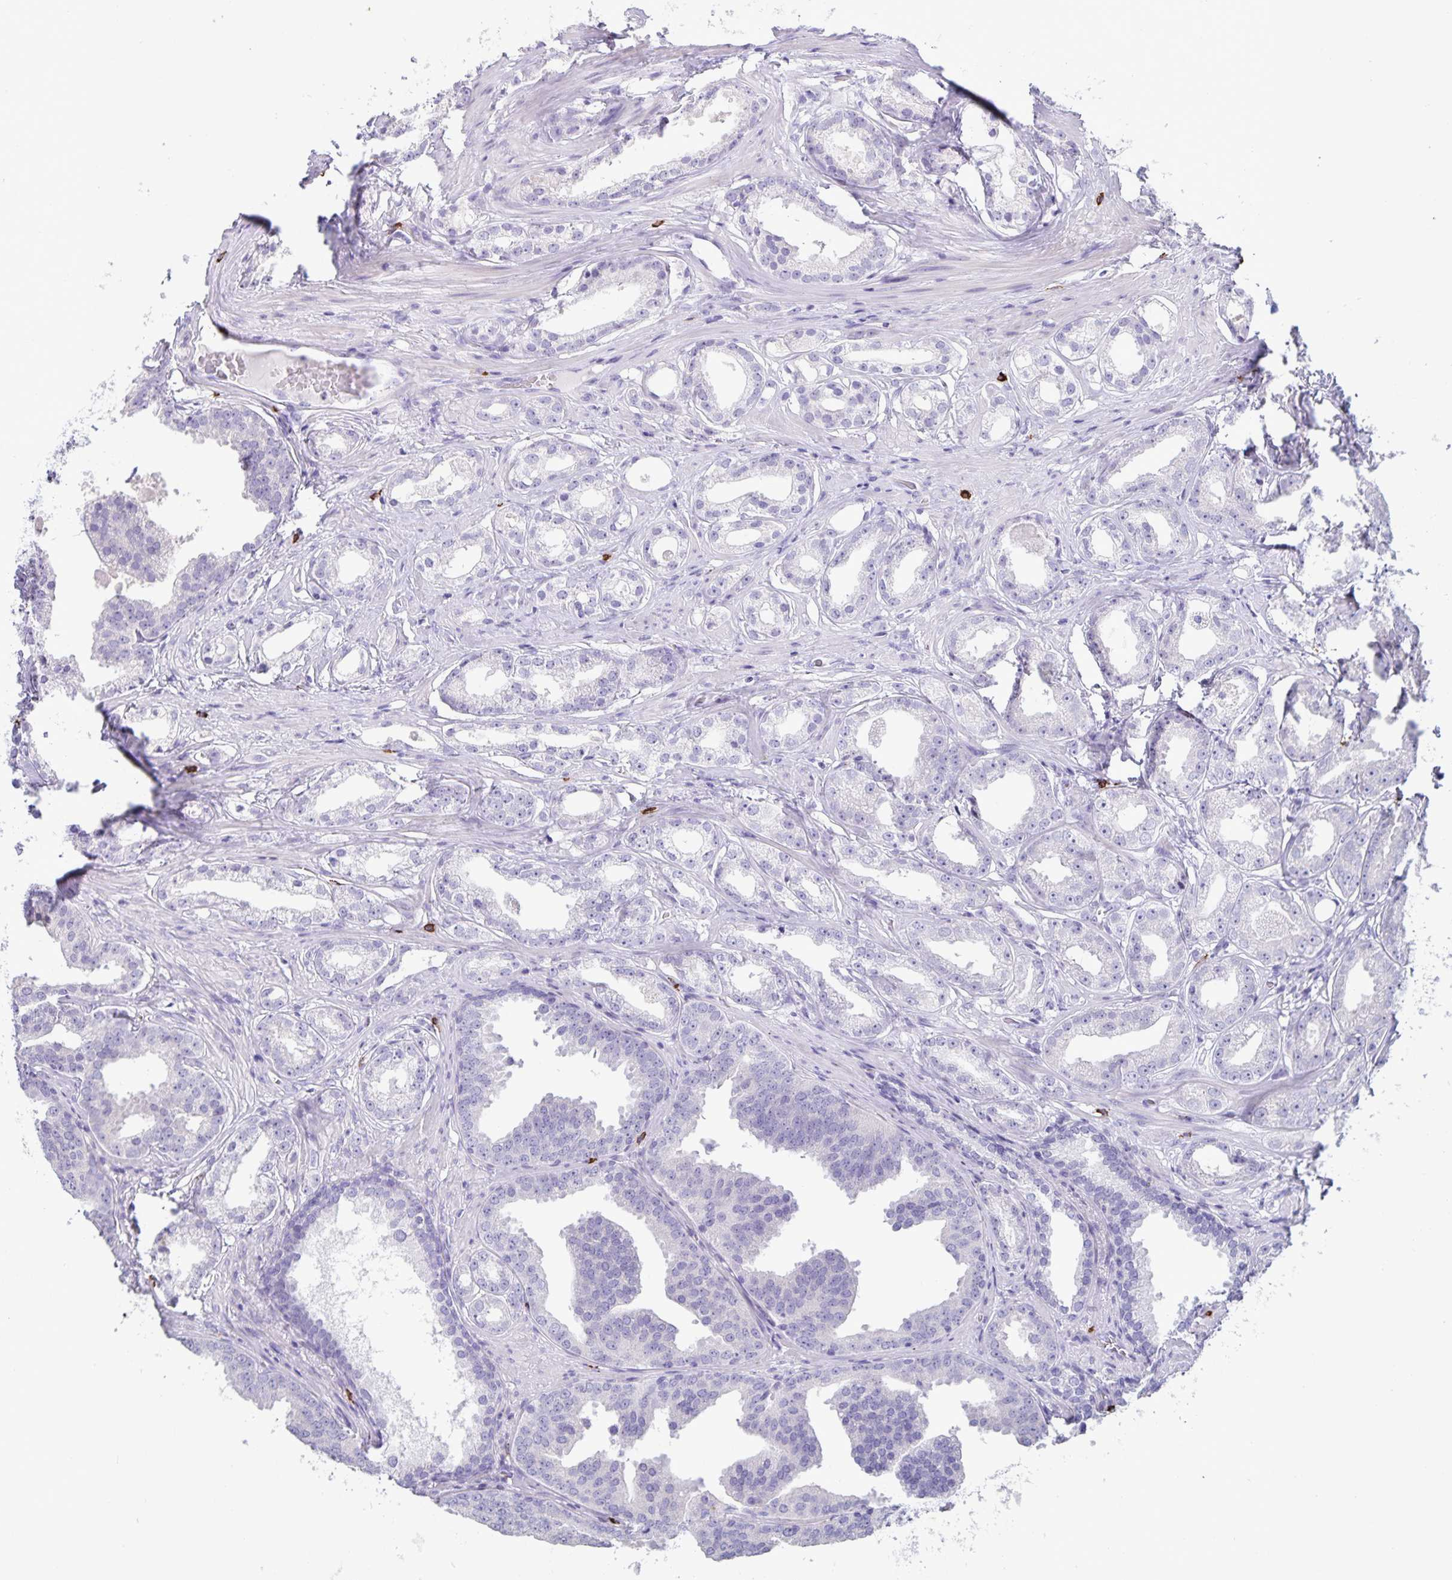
{"staining": {"intensity": "negative", "quantity": "none", "location": "none"}, "tissue": "prostate cancer", "cell_type": "Tumor cells", "image_type": "cancer", "snomed": [{"axis": "morphology", "description": "Adenocarcinoma, Low grade"}, {"axis": "topography", "description": "Prostate"}], "caption": "There is no significant positivity in tumor cells of prostate low-grade adenocarcinoma. (DAB immunohistochemistry, high magnification).", "gene": "IBTK", "patient": {"sex": "male", "age": 65}}